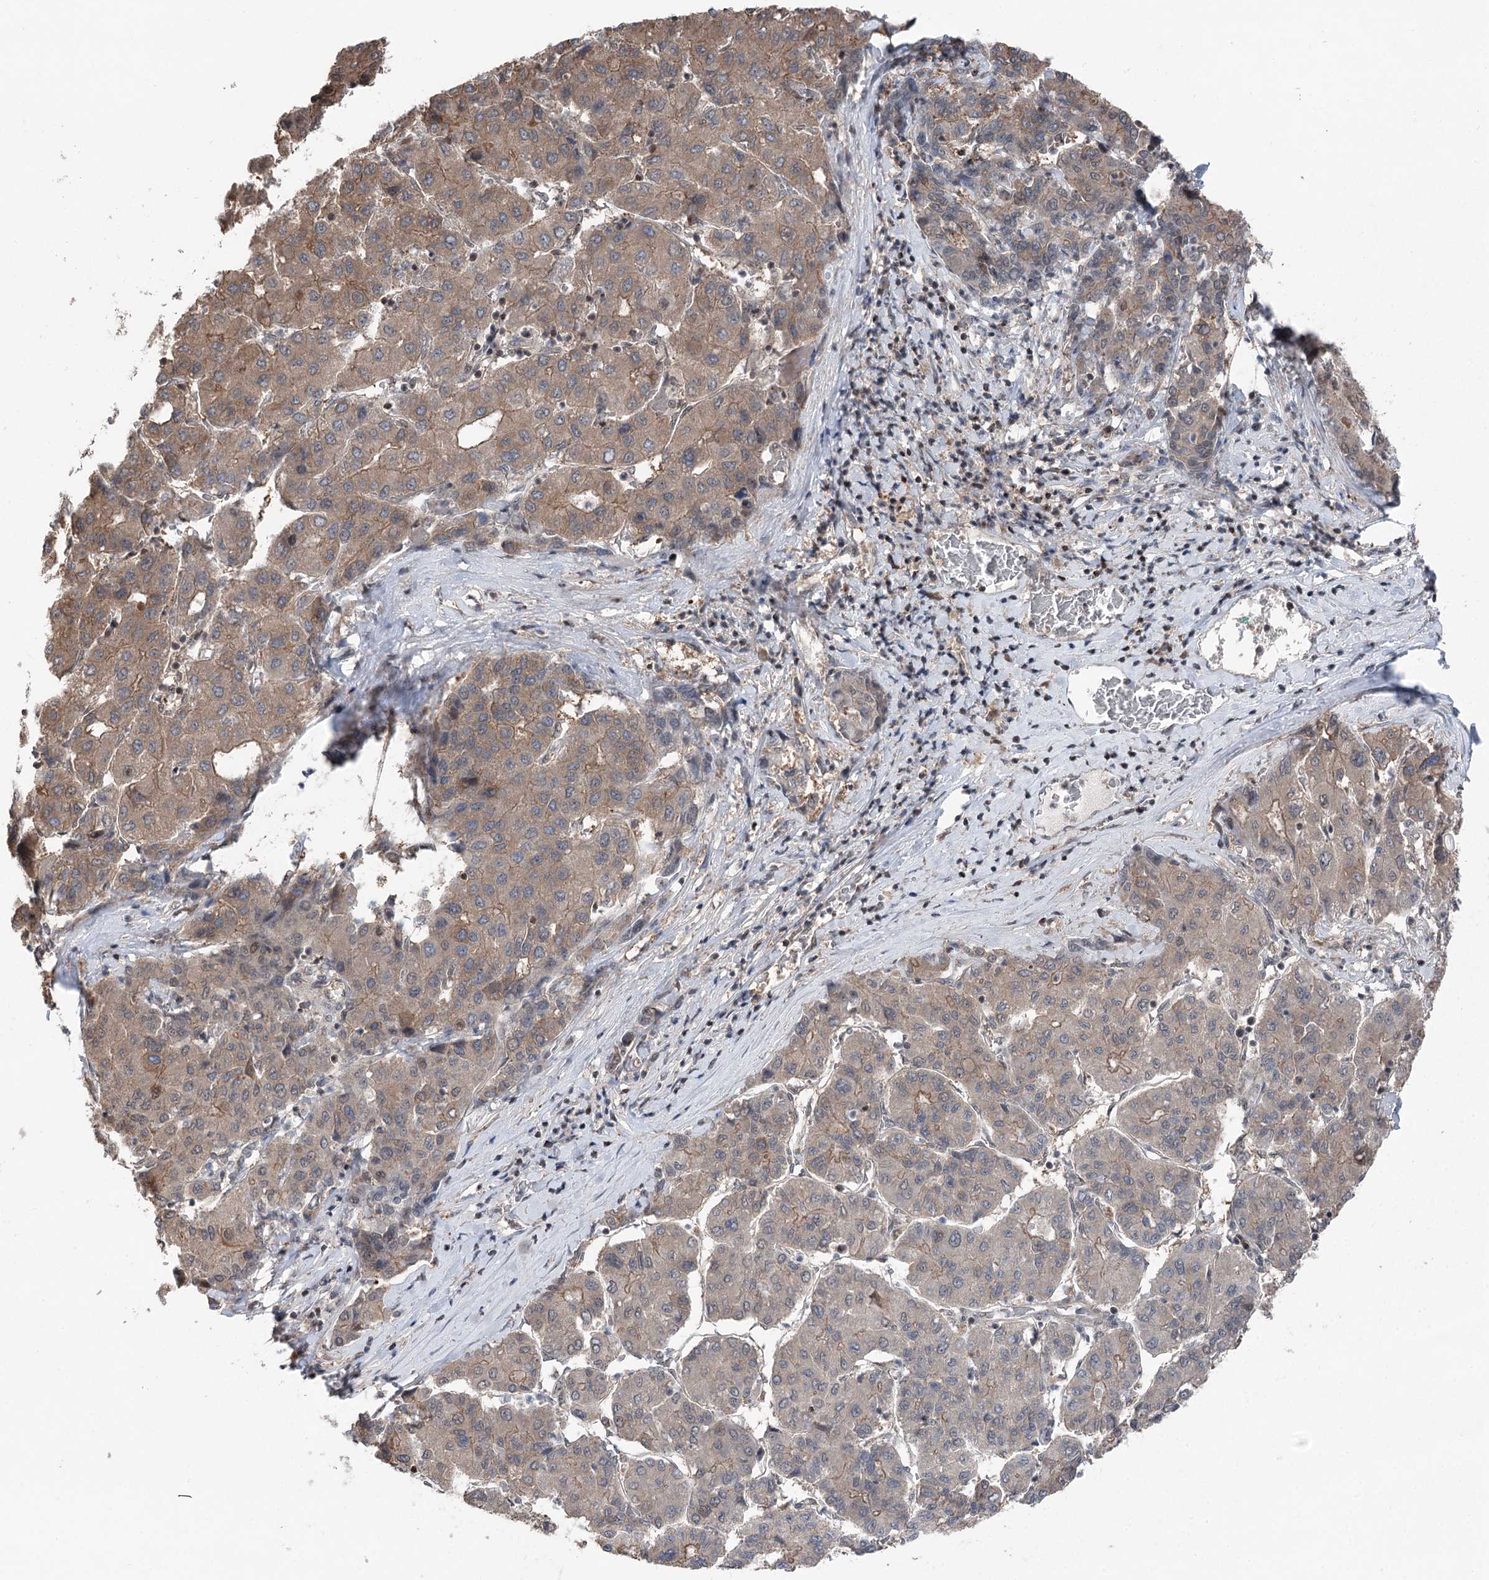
{"staining": {"intensity": "moderate", "quantity": ">75%", "location": "cytoplasmic/membranous"}, "tissue": "liver cancer", "cell_type": "Tumor cells", "image_type": "cancer", "snomed": [{"axis": "morphology", "description": "Carcinoma, Hepatocellular, NOS"}, {"axis": "topography", "description": "Liver"}], "caption": "Liver hepatocellular carcinoma stained for a protein (brown) reveals moderate cytoplasmic/membranous positive positivity in approximately >75% of tumor cells.", "gene": "CCSER2", "patient": {"sex": "male", "age": 65}}